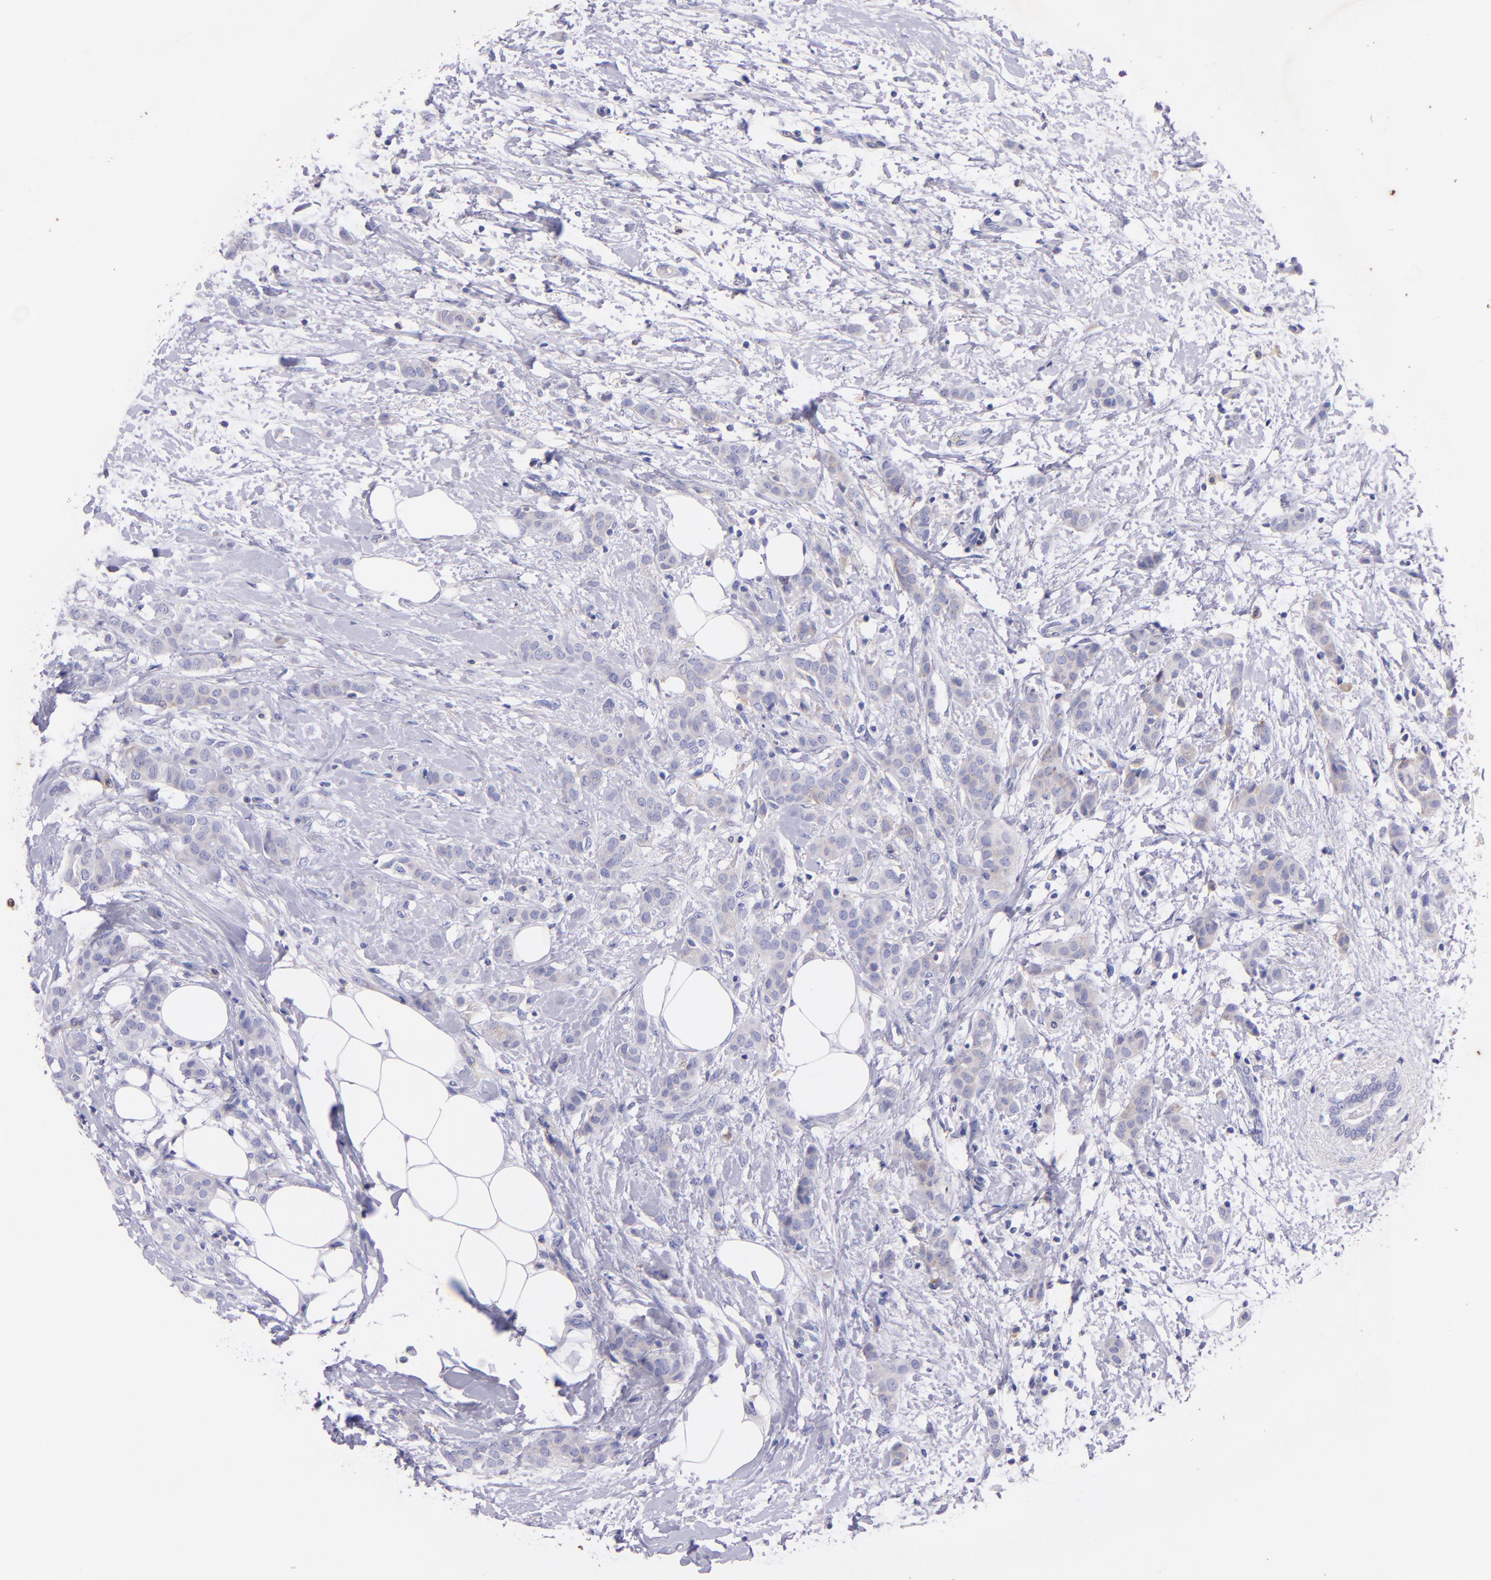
{"staining": {"intensity": "weak", "quantity": "25%-75%", "location": "cytoplasmic/membranous"}, "tissue": "breast cancer", "cell_type": "Tumor cells", "image_type": "cancer", "snomed": [{"axis": "morphology", "description": "Lobular carcinoma"}, {"axis": "topography", "description": "Breast"}], "caption": "Breast cancer tissue demonstrates weak cytoplasmic/membranous staining in about 25%-75% of tumor cells", "gene": "RET", "patient": {"sex": "female", "age": 55}}